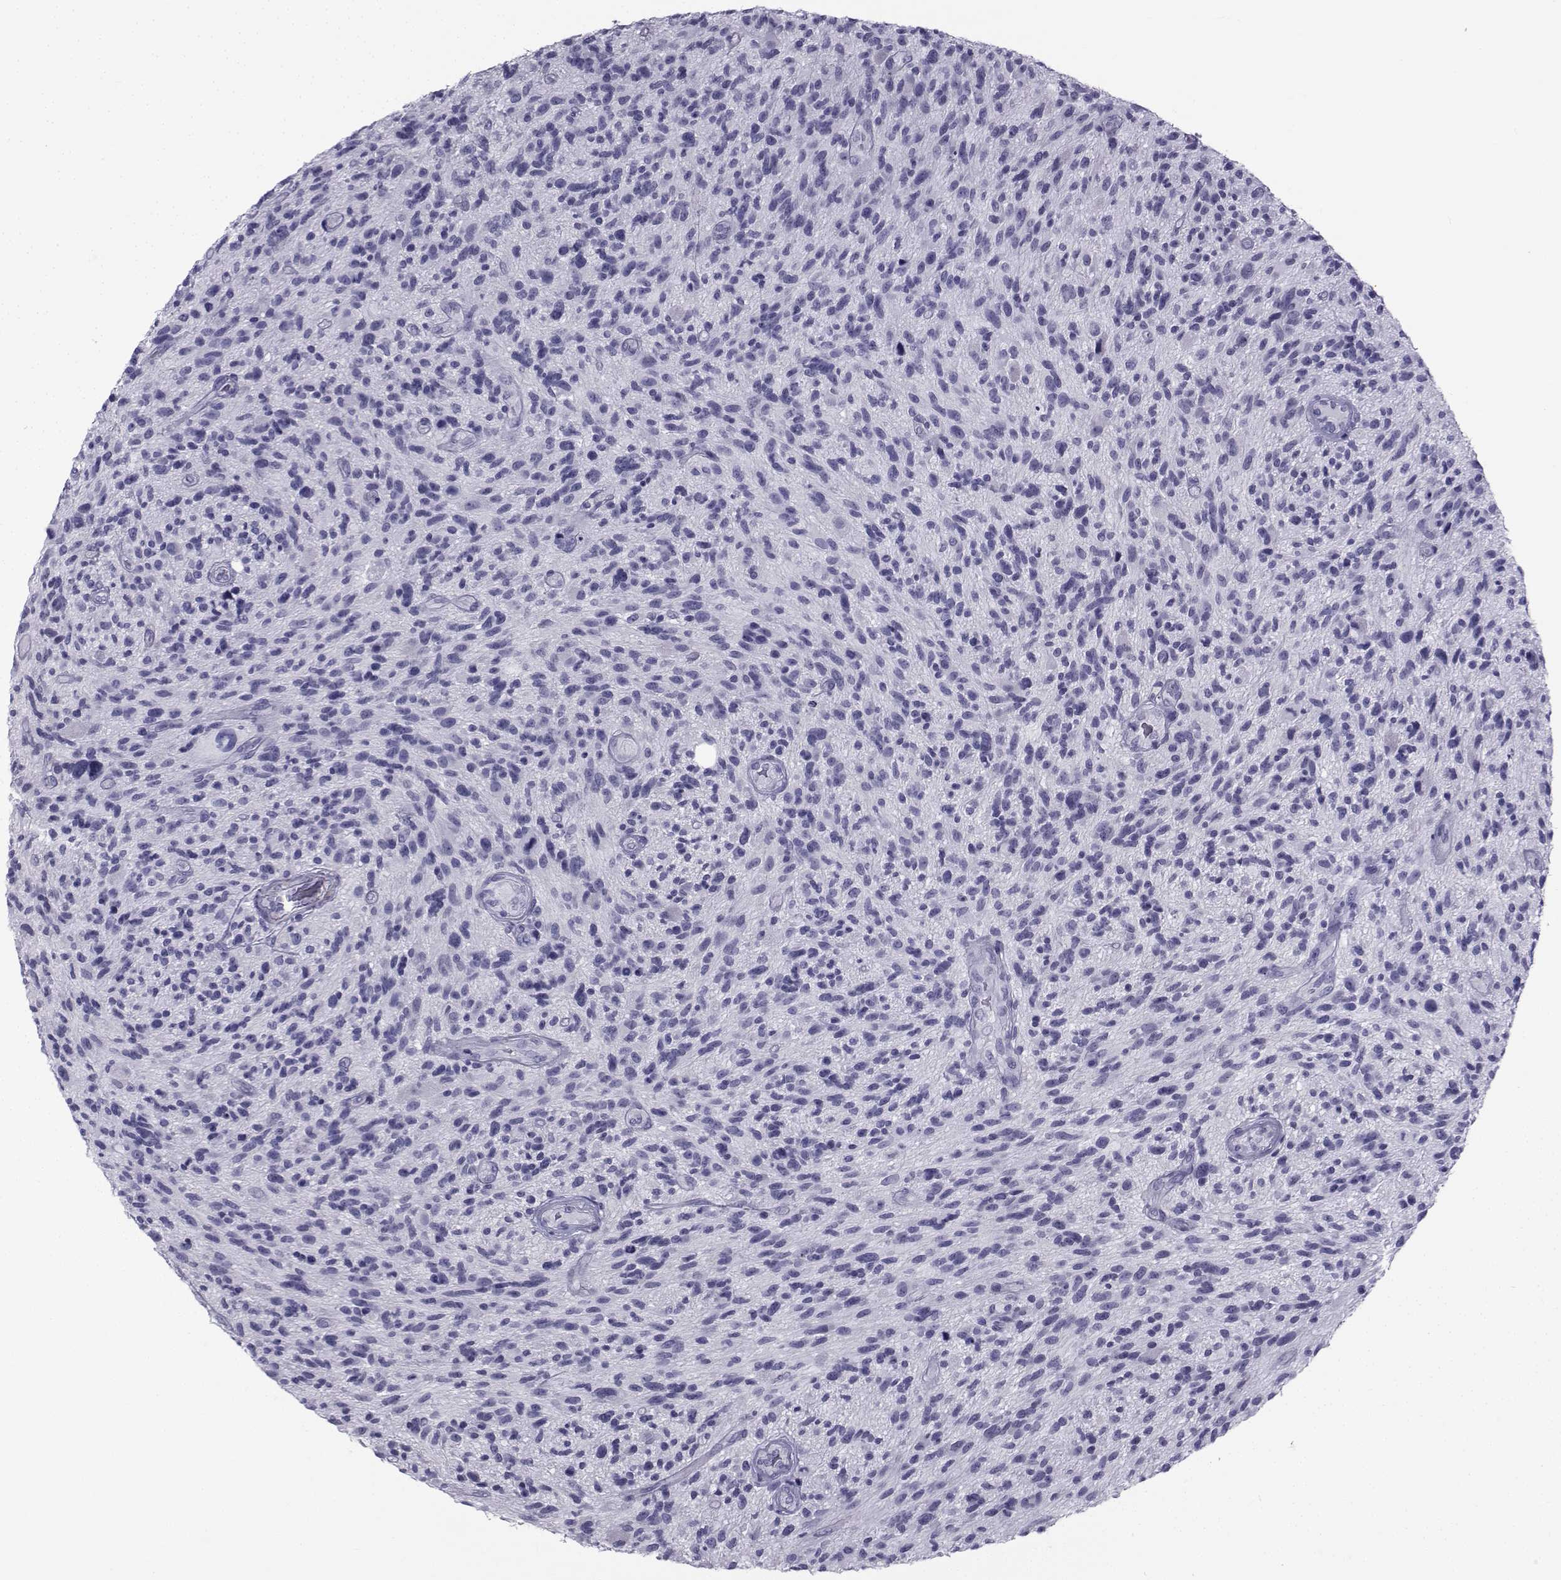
{"staining": {"intensity": "negative", "quantity": "none", "location": "none"}, "tissue": "glioma", "cell_type": "Tumor cells", "image_type": "cancer", "snomed": [{"axis": "morphology", "description": "Glioma, malignant, High grade"}, {"axis": "topography", "description": "Brain"}], "caption": "There is no significant staining in tumor cells of malignant glioma (high-grade). Brightfield microscopy of IHC stained with DAB (brown) and hematoxylin (blue), captured at high magnification.", "gene": "SPANXD", "patient": {"sex": "male", "age": 47}}